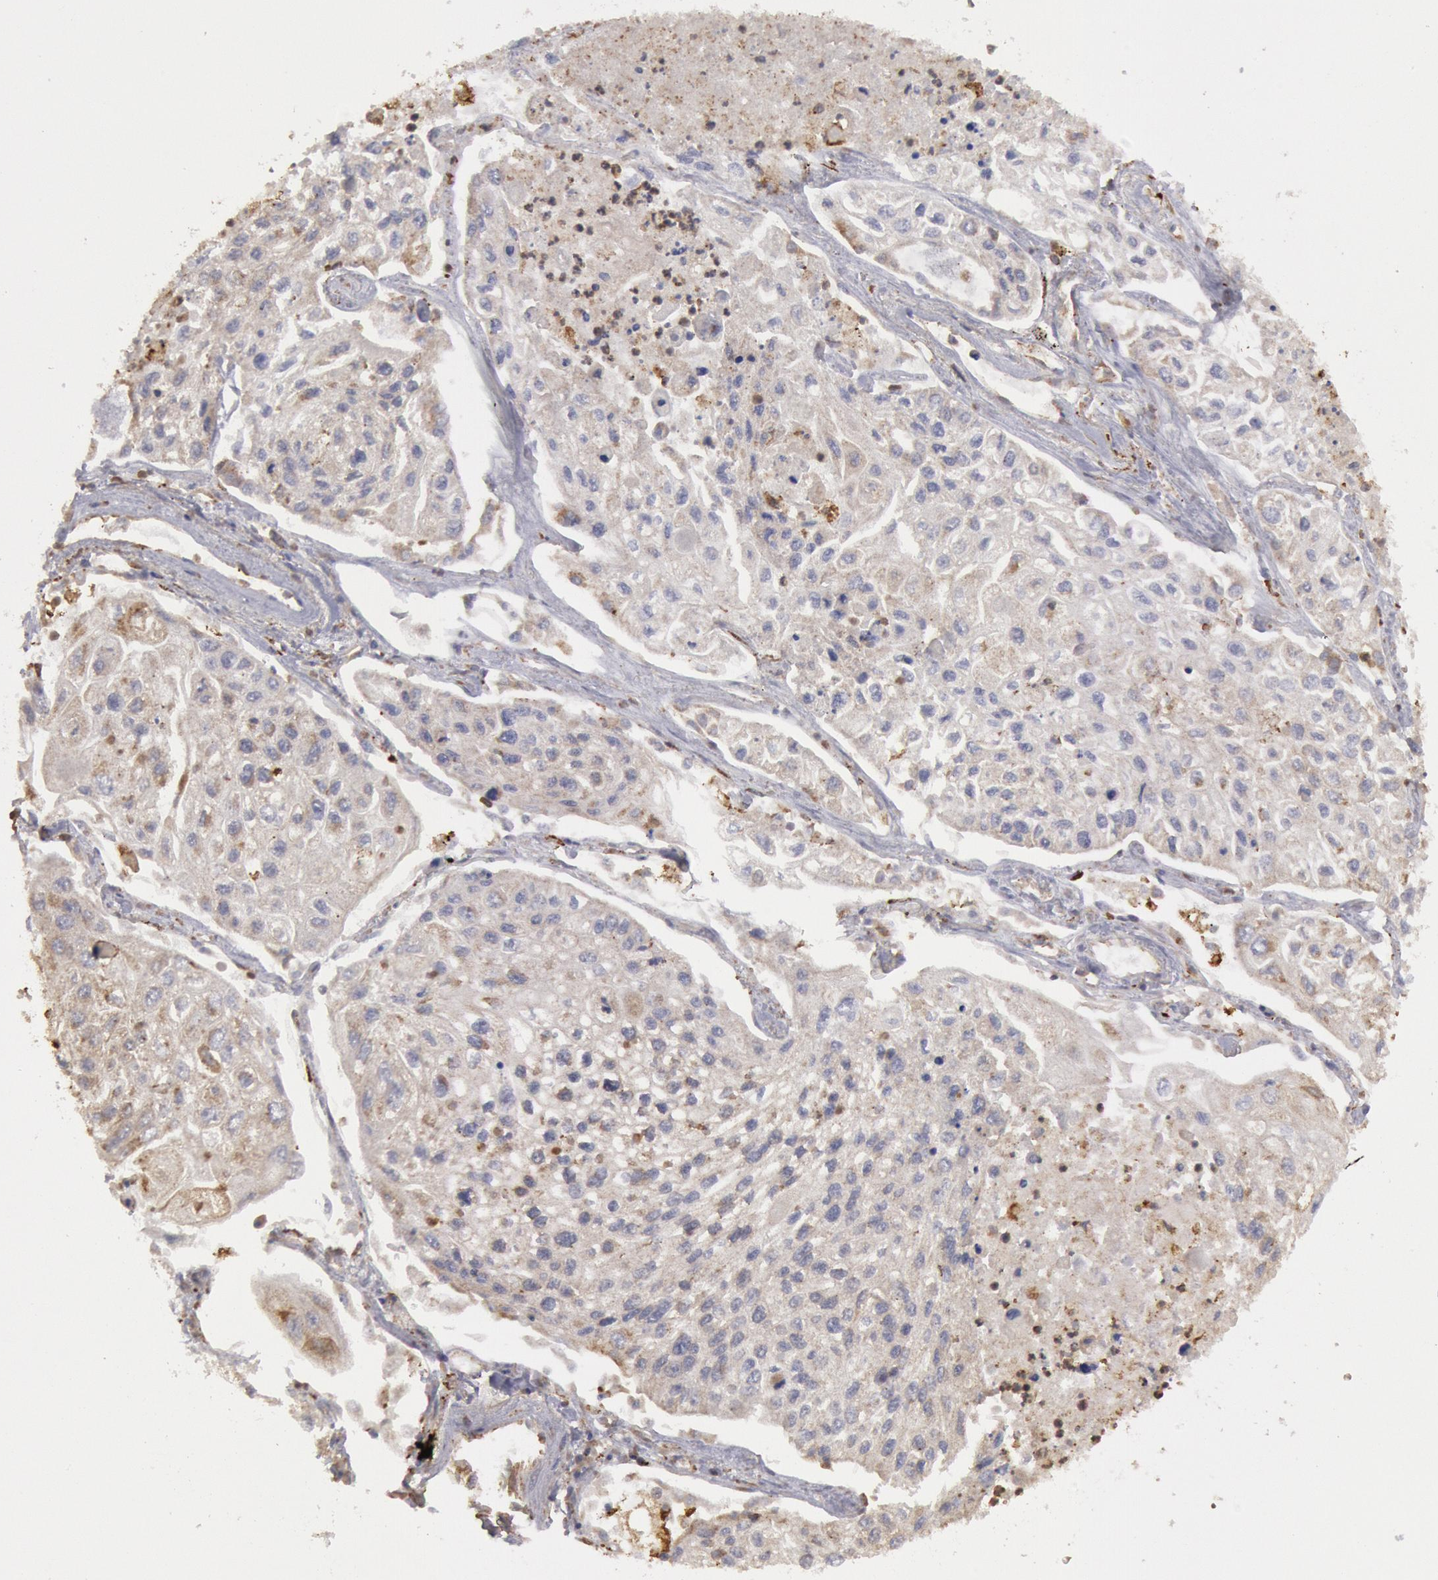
{"staining": {"intensity": "weak", "quantity": "25%-75%", "location": "cytoplasmic/membranous"}, "tissue": "lung cancer", "cell_type": "Tumor cells", "image_type": "cancer", "snomed": [{"axis": "morphology", "description": "Squamous cell carcinoma, NOS"}, {"axis": "topography", "description": "Lung"}], "caption": "A histopathology image showing weak cytoplasmic/membranous positivity in approximately 25%-75% of tumor cells in lung cancer, as visualized by brown immunohistochemical staining.", "gene": "ERP44", "patient": {"sex": "male", "age": 75}}